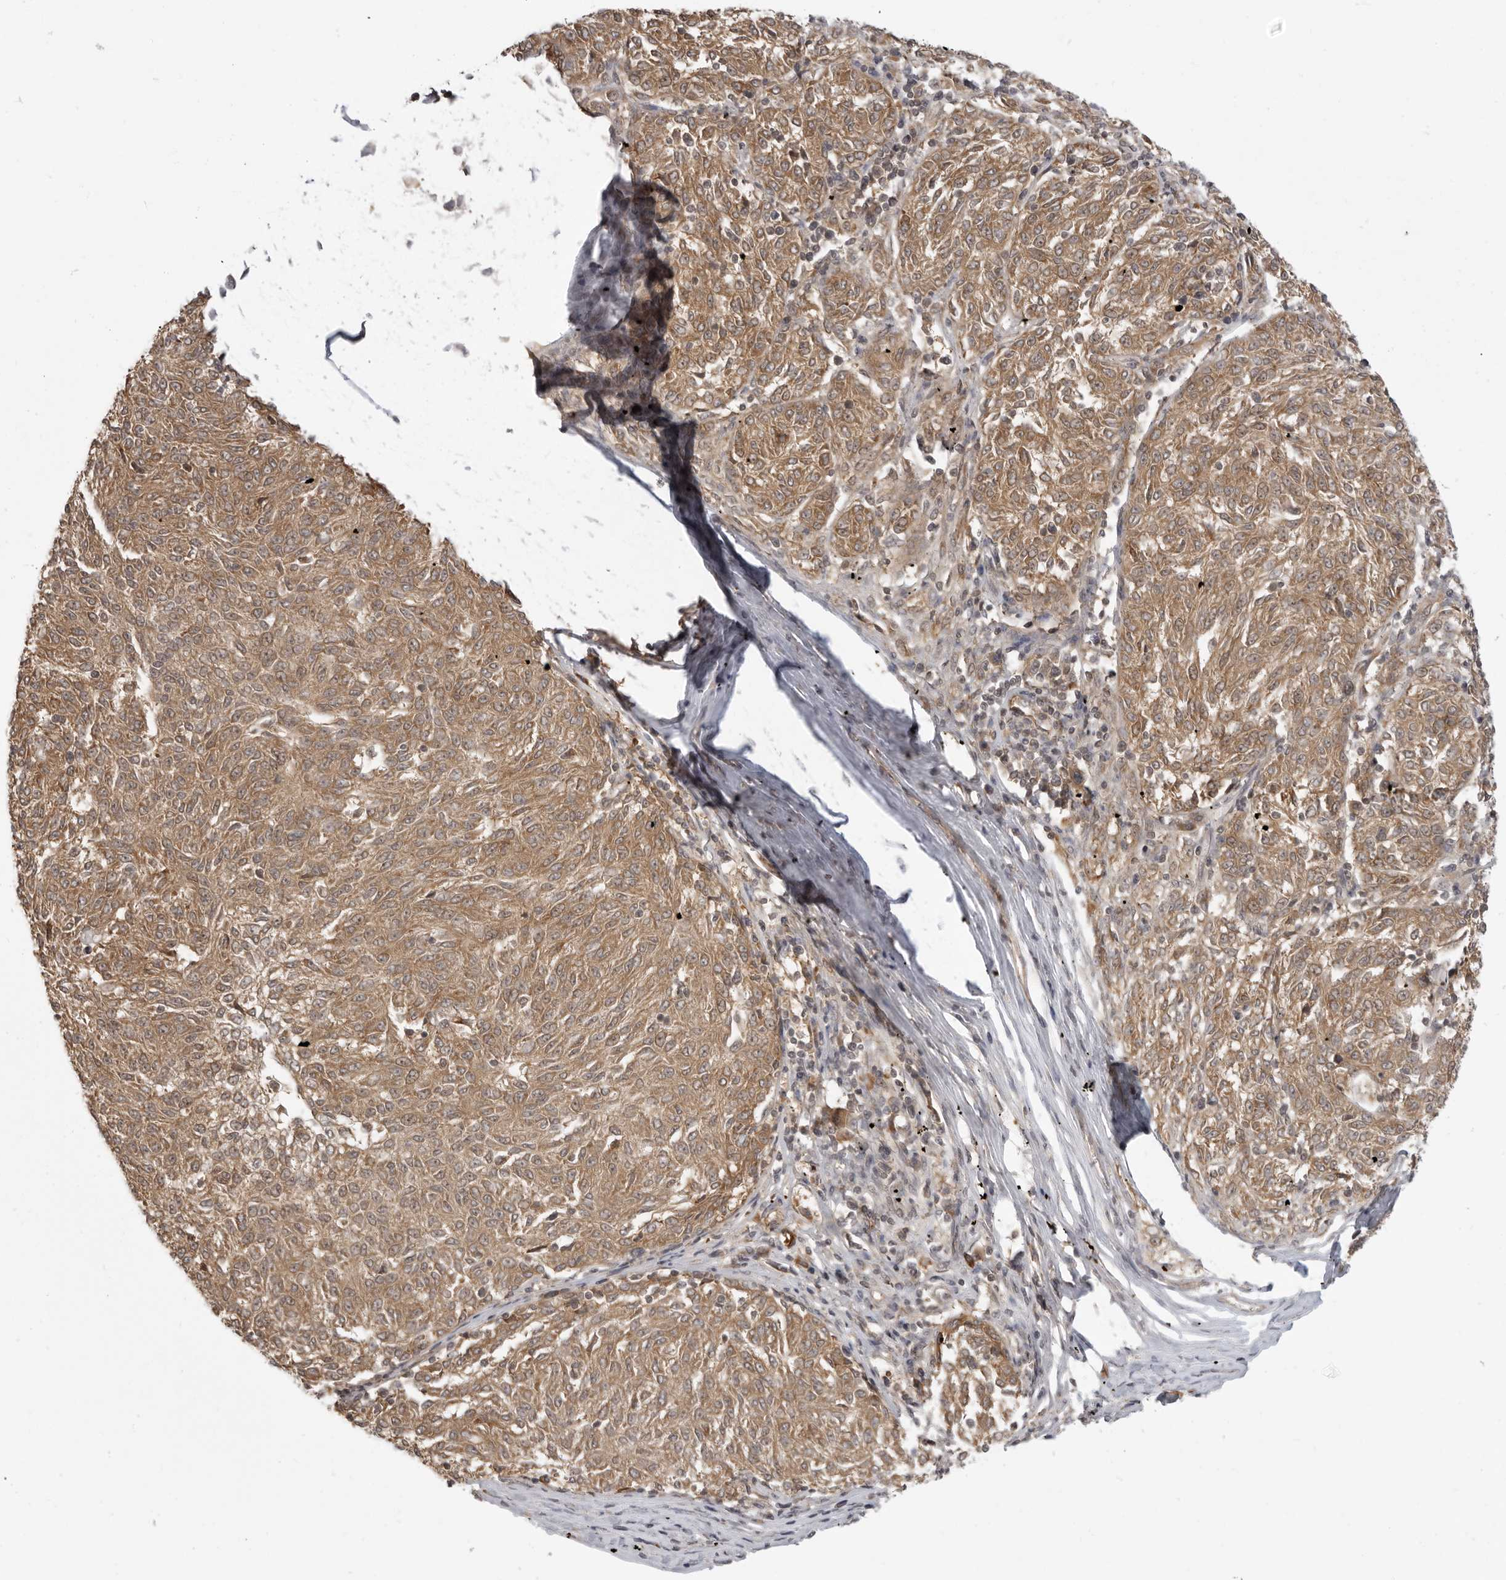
{"staining": {"intensity": "moderate", "quantity": ">75%", "location": "cytoplasmic/membranous"}, "tissue": "melanoma", "cell_type": "Tumor cells", "image_type": "cancer", "snomed": [{"axis": "morphology", "description": "Malignant melanoma, NOS"}, {"axis": "topography", "description": "Skin"}], "caption": "Moderate cytoplasmic/membranous expression is seen in about >75% of tumor cells in malignant melanoma.", "gene": "PRRC2A", "patient": {"sex": "female", "age": 72}}